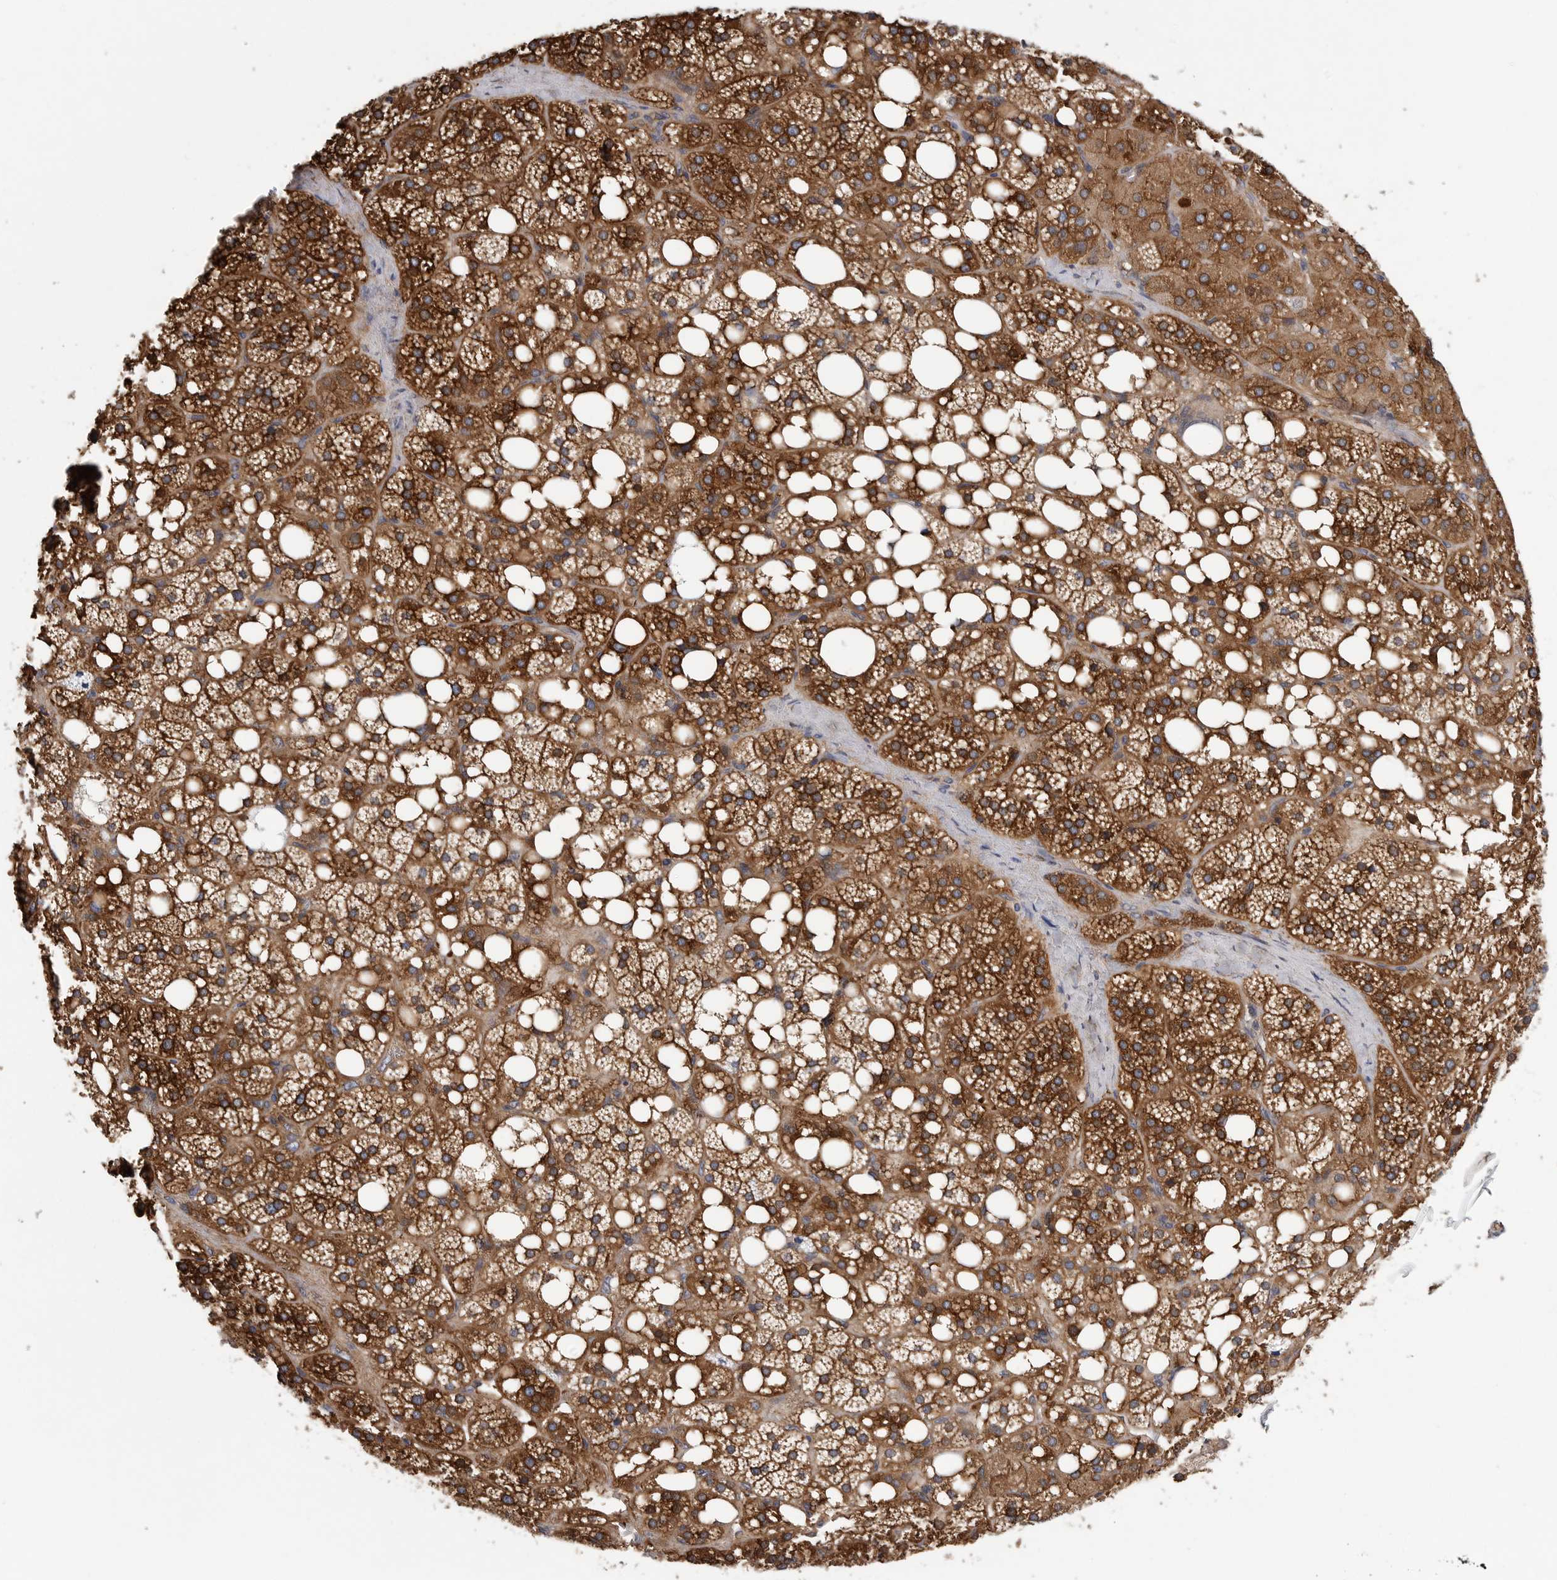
{"staining": {"intensity": "strong", "quantity": "25%-75%", "location": "cytoplasmic/membranous"}, "tissue": "adrenal gland", "cell_type": "Glandular cells", "image_type": "normal", "snomed": [{"axis": "morphology", "description": "Normal tissue, NOS"}, {"axis": "topography", "description": "Adrenal gland"}], "caption": "Immunohistochemical staining of benign adrenal gland exhibits high levels of strong cytoplasmic/membranous positivity in about 25%-75% of glandular cells.", "gene": "OXR1", "patient": {"sex": "female", "age": 59}}